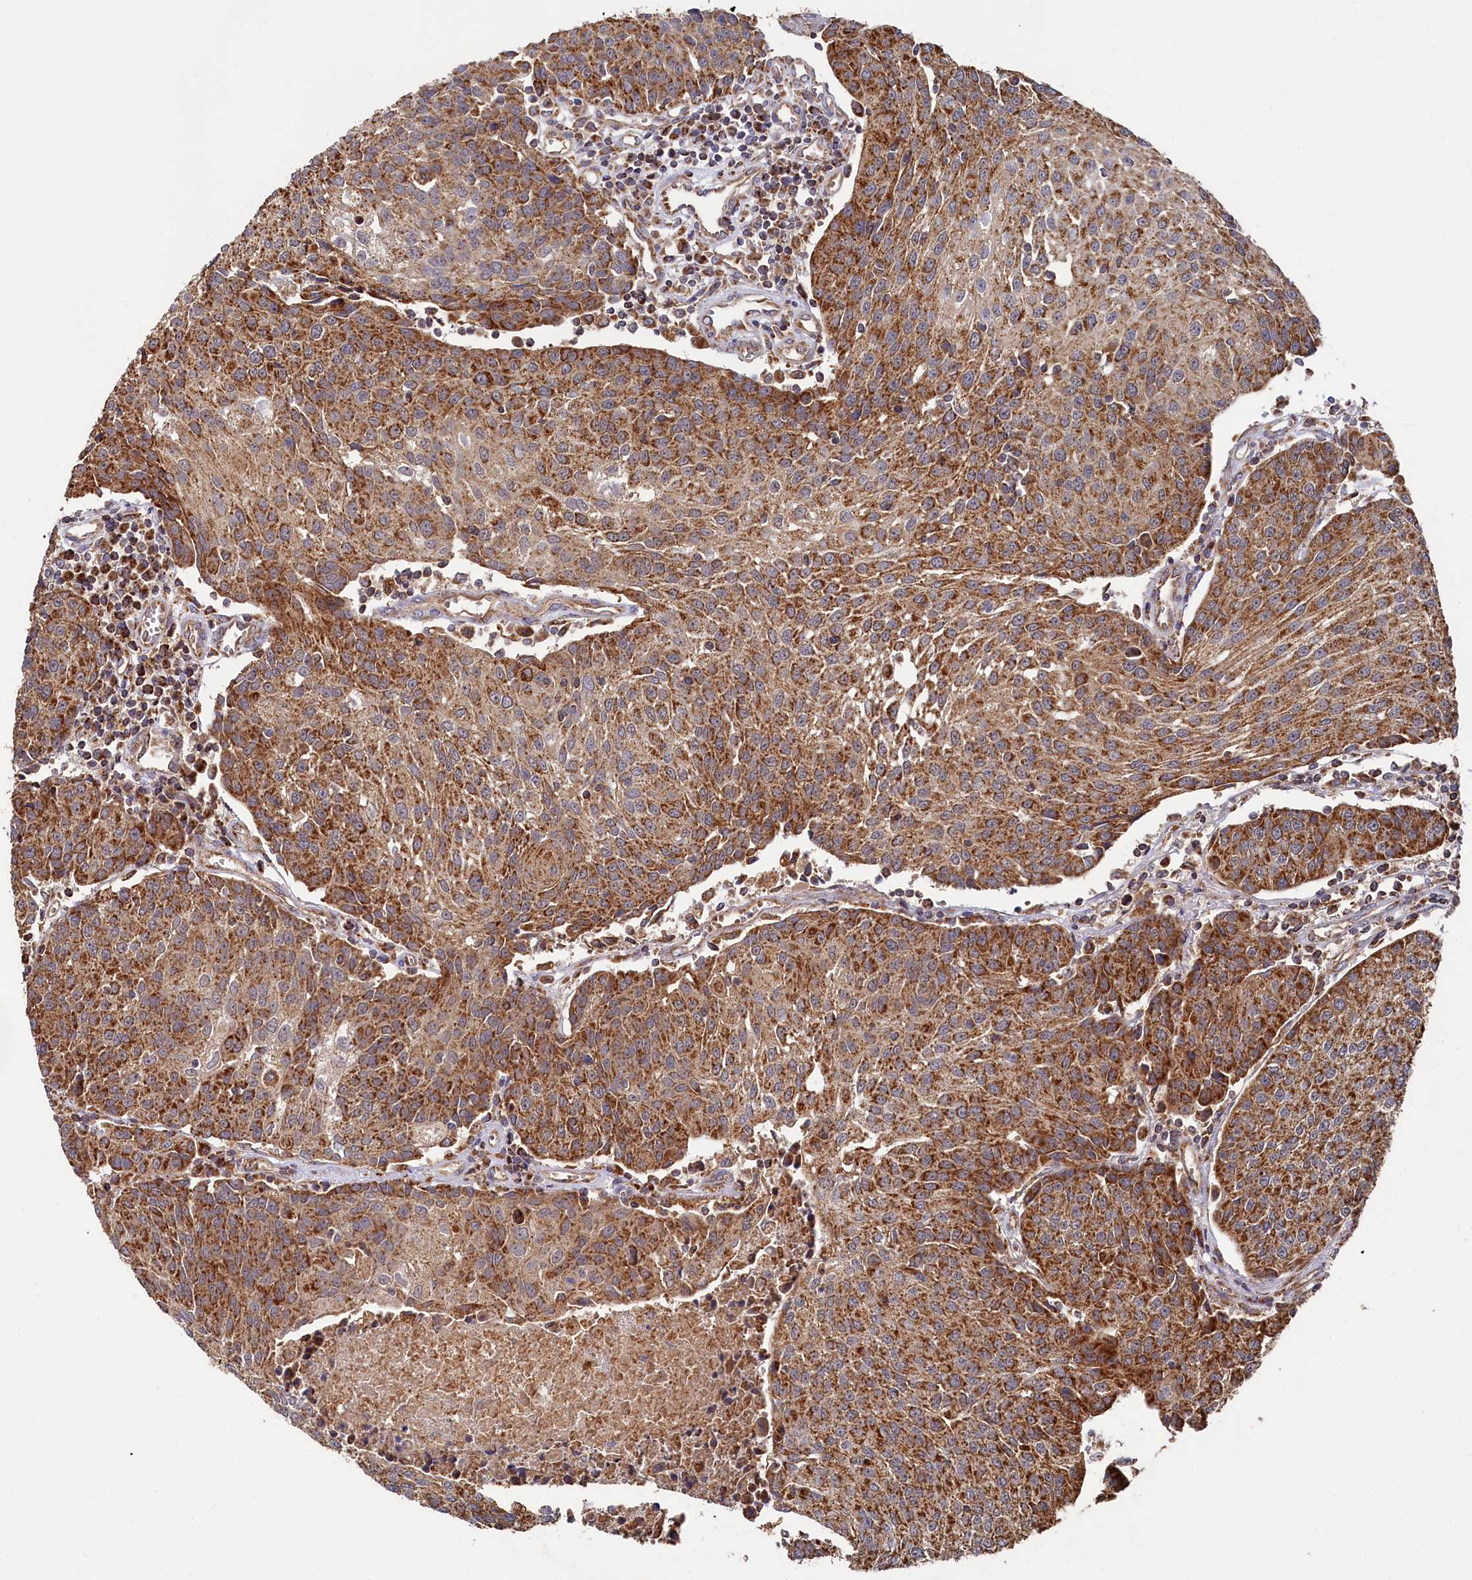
{"staining": {"intensity": "moderate", "quantity": ">75%", "location": "cytoplasmic/membranous"}, "tissue": "urothelial cancer", "cell_type": "Tumor cells", "image_type": "cancer", "snomed": [{"axis": "morphology", "description": "Urothelial carcinoma, High grade"}, {"axis": "topography", "description": "Urinary bladder"}], "caption": "Protein analysis of high-grade urothelial carcinoma tissue reveals moderate cytoplasmic/membranous staining in approximately >75% of tumor cells.", "gene": "HAUS2", "patient": {"sex": "female", "age": 85}}